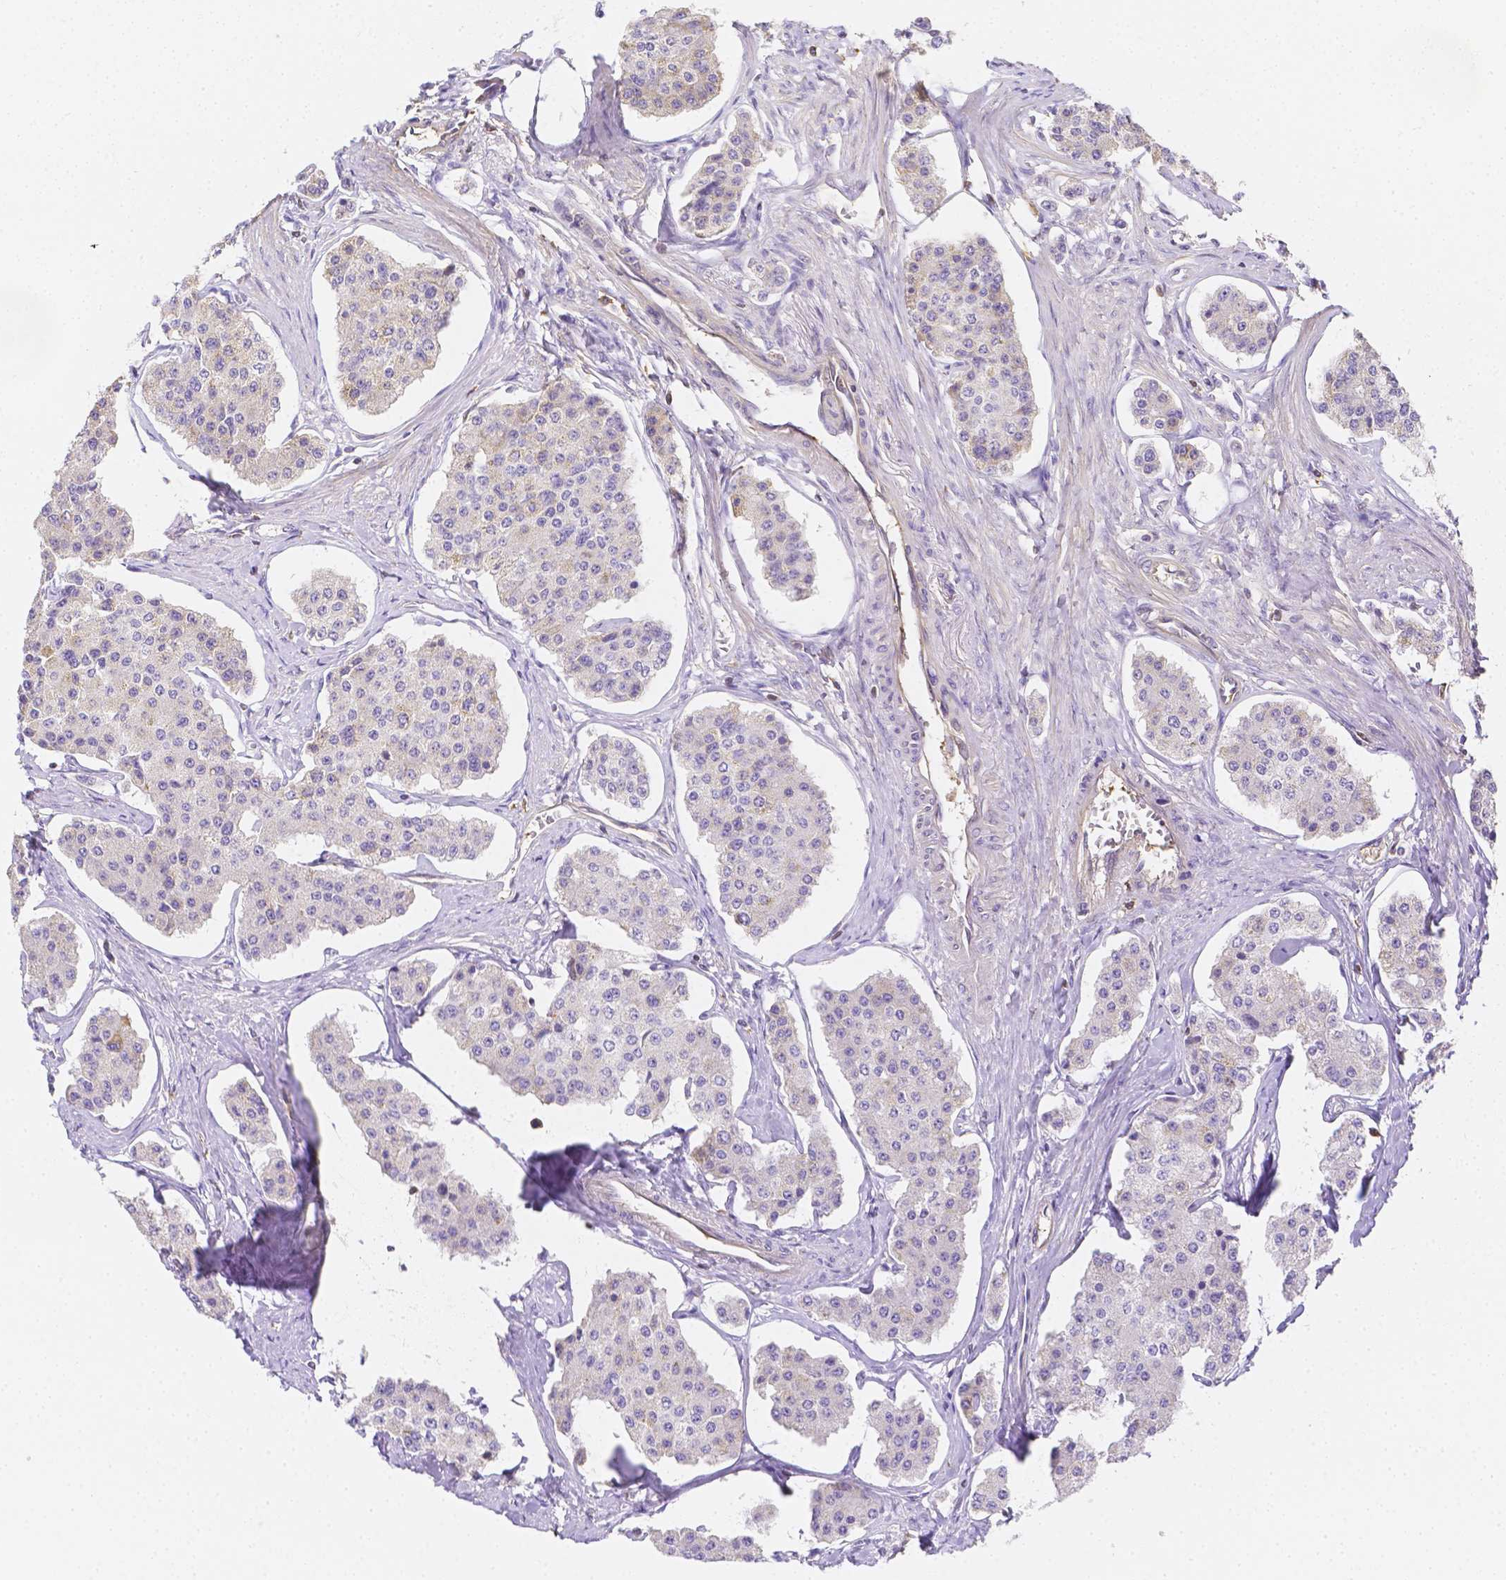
{"staining": {"intensity": "negative", "quantity": "none", "location": "none"}, "tissue": "carcinoid", "cell_type": "Tumor cells", "image_type": "cancer", "snomed": [{"axis": "morphology", "description": "Carcinoid, malignant, NOS"}, {"axis": "topography", "description": "Small intestine"}], "caption": "Immunohistochemistry (IHC) of malignant carcinoid exhibits no positivity in tumor cells.", "gene": "ASAH2", "patient": {"sex": "female", "age": 65}}